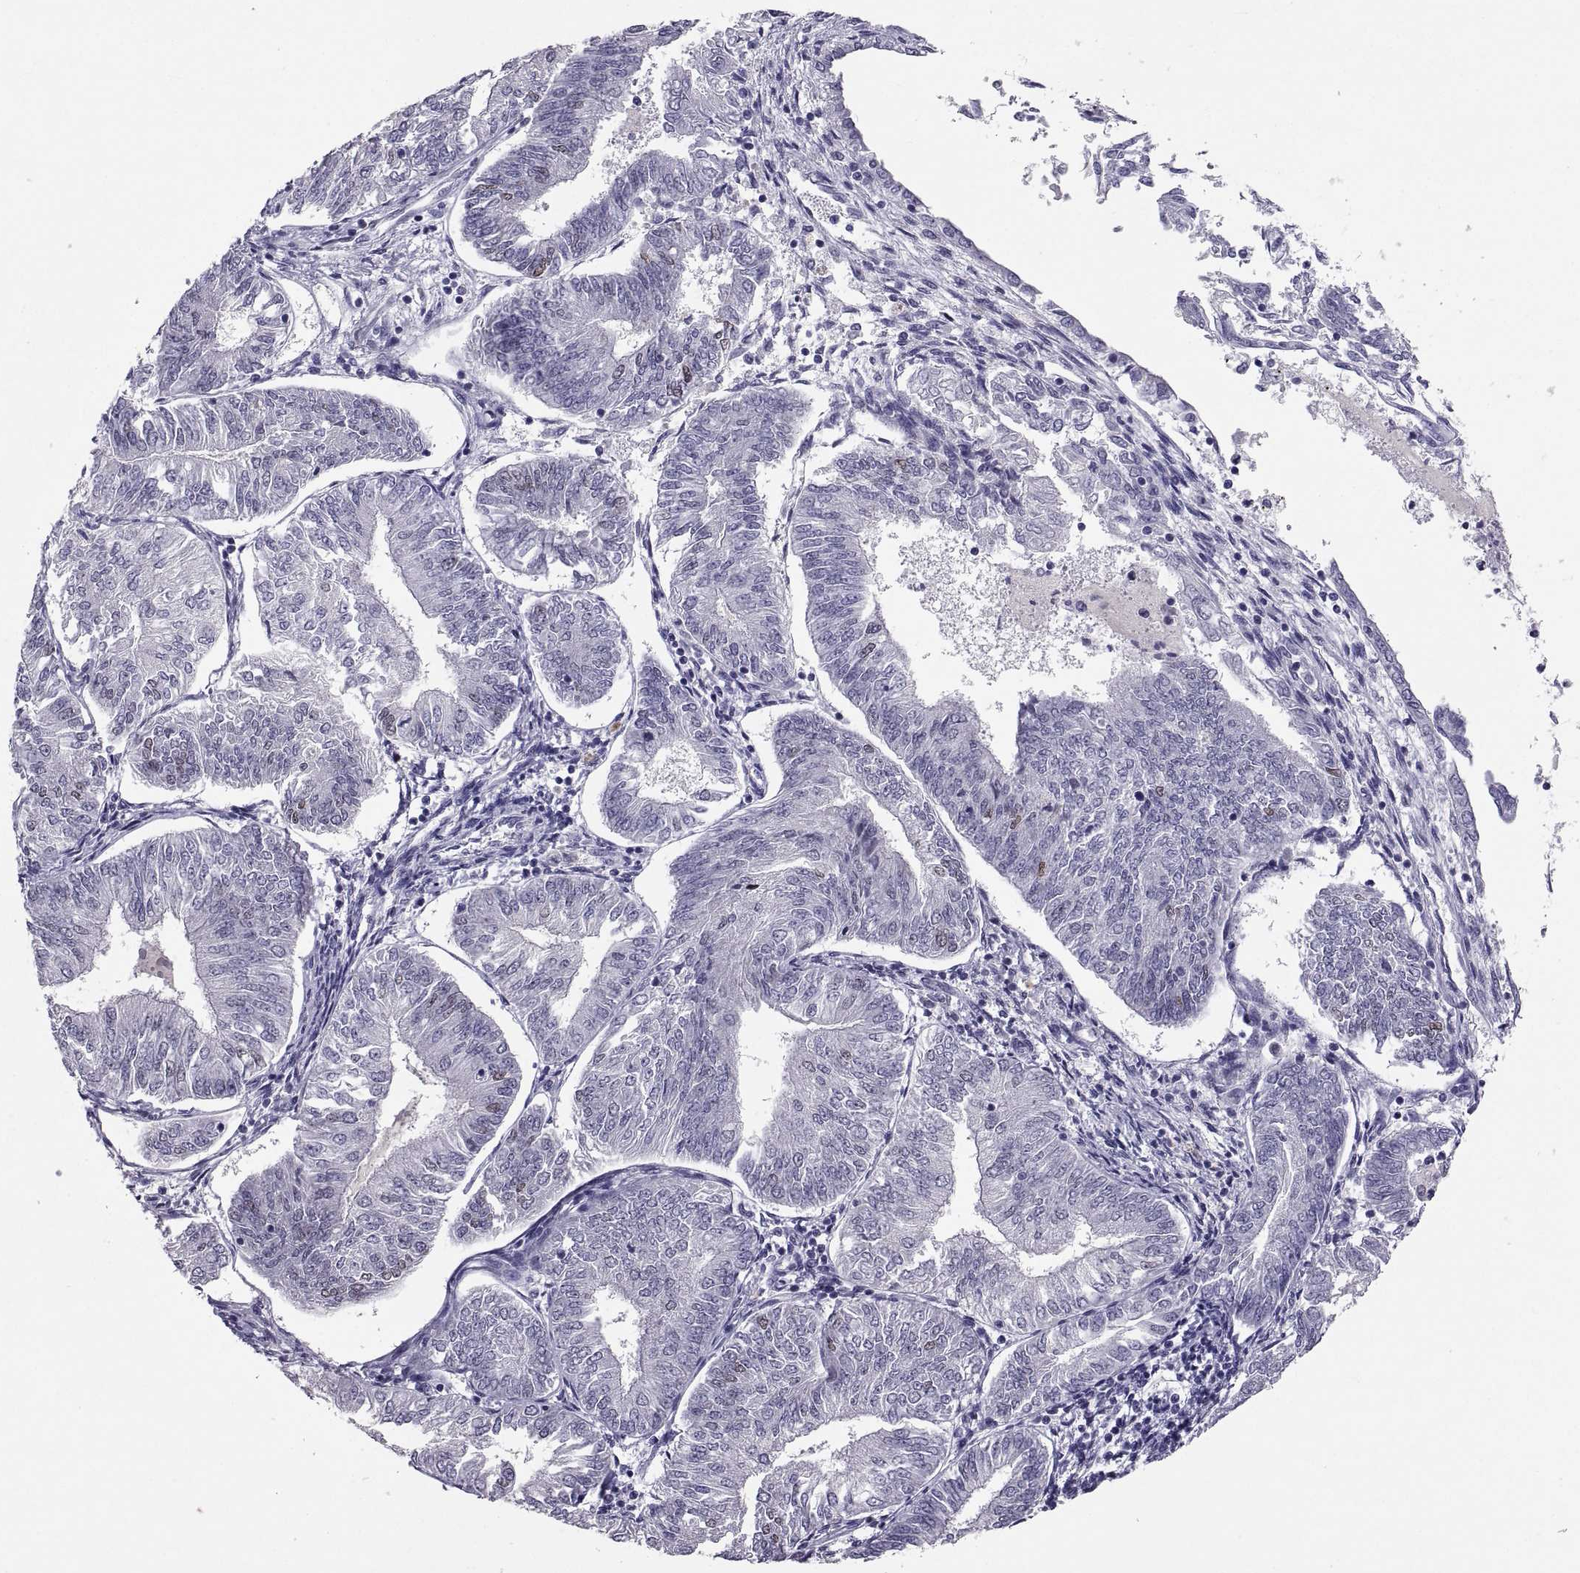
{"staining": {"intensity": "weak", "quantity": "<25%", "location": "nuclear"}, "tissue": "endometrial cancer", "cell_type": "Tumor cells", "image_type": "cancer", "snomed": [{"axis": "morphology", "description": "Adenocarcinoma, NOS"}, {"axis": "topography", "description": "Endometrium"}], "caption": "Human endometrial cancer (adenocarcinoma) stained for a protein using IHC demonstrates no expression in tumor cells.", "gene": "SOX21", "patient": {"sex": "female", "age": 58}}